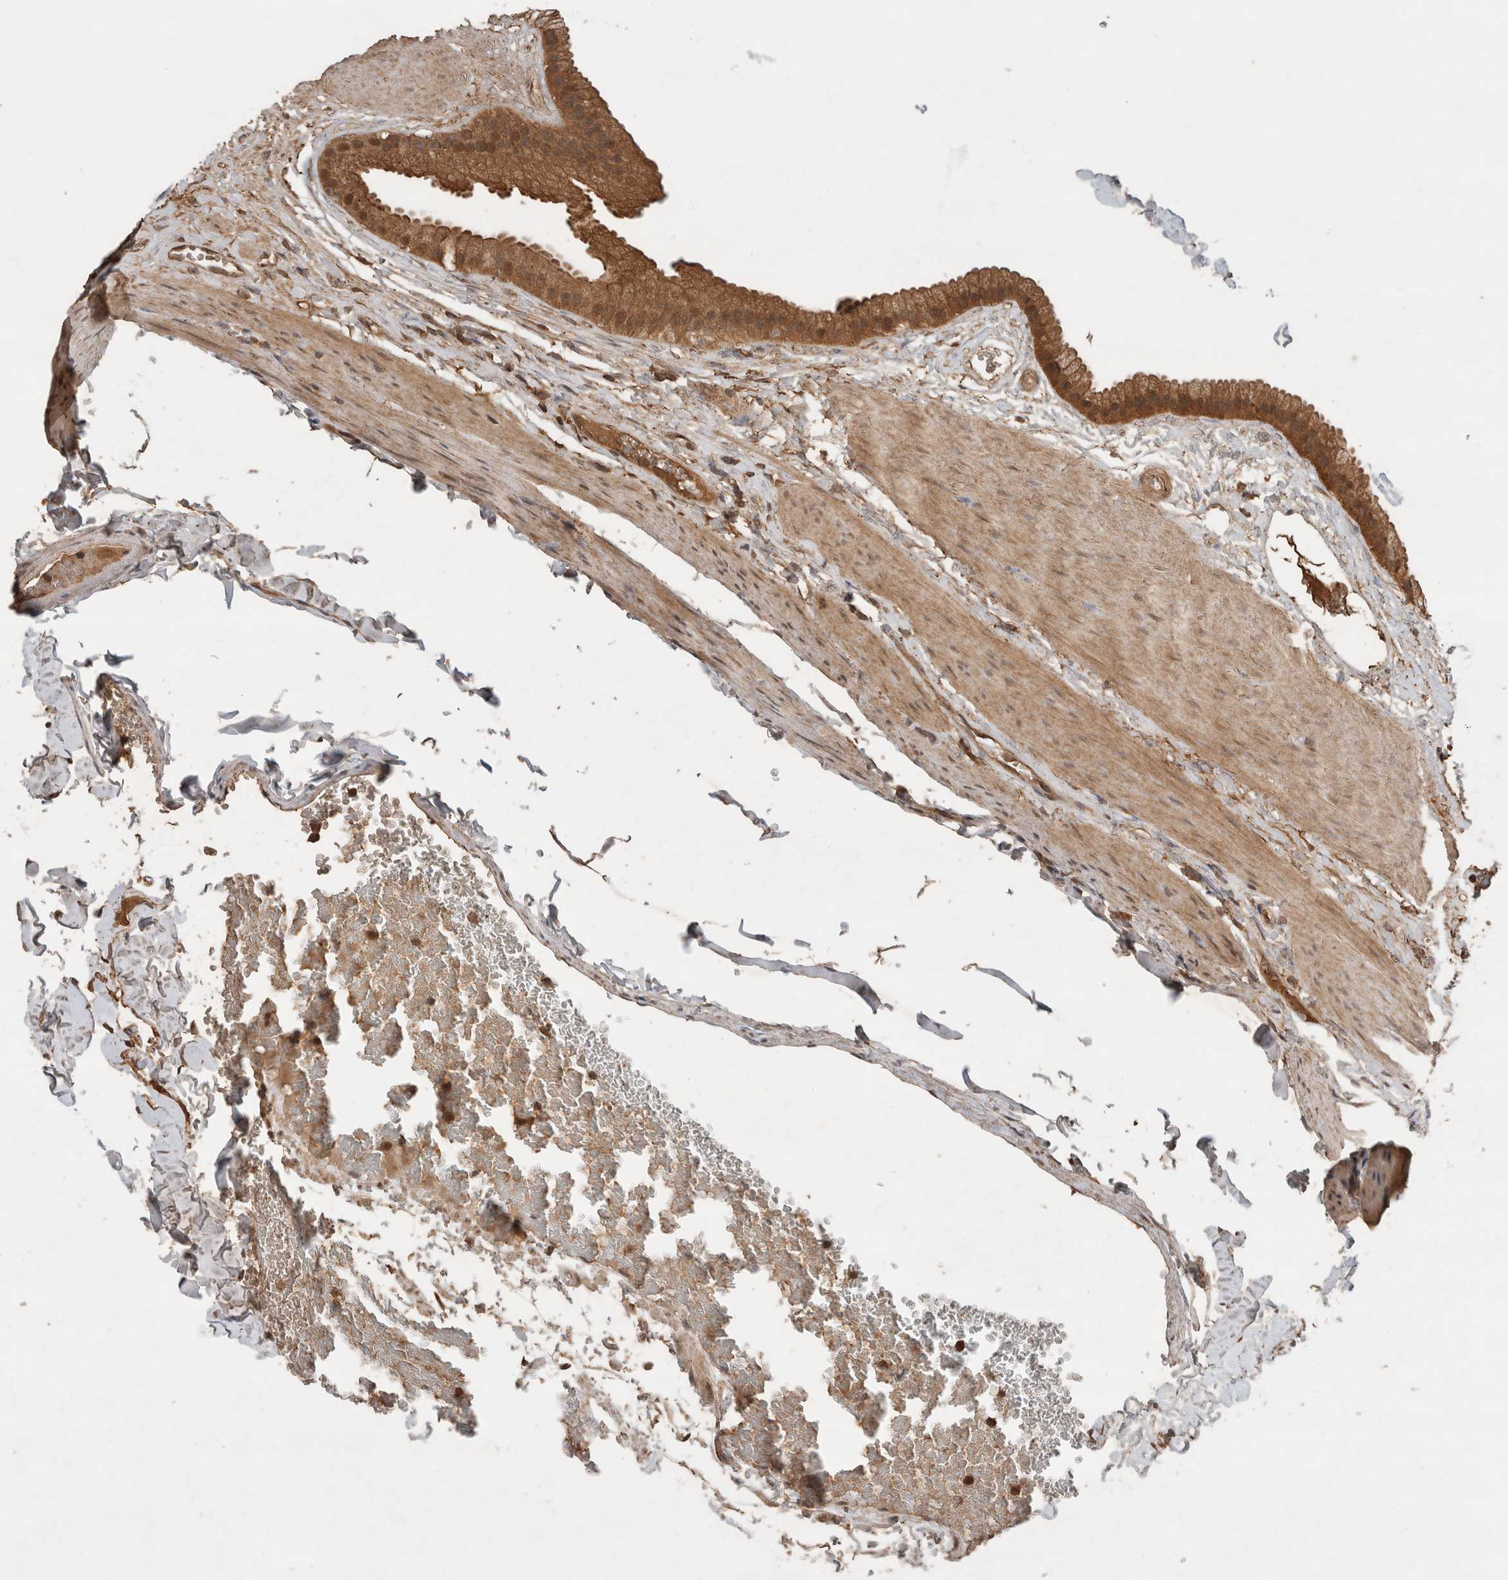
{"staining": {"intensity": "strong", "quantity": ">75%", "location": "cytoplasmic/membranous,nuclear"}, "tissue": "gallbladder", "cell_type": "Glandular cells", "image_type": "normal", "snomed": [{"axis": "morphology", "description": "Normal tissue, NOS"}, {"axis": "topography", "description": "Gallbladder"}], "caption": "Glandular cells display high levels of strong cytoplasmic/membranous,nuclear staining in approximately >75% of cells in normal gallbladder.", "gene": "OTUD7B", "patient": {"sex": "female", "age": 64}}